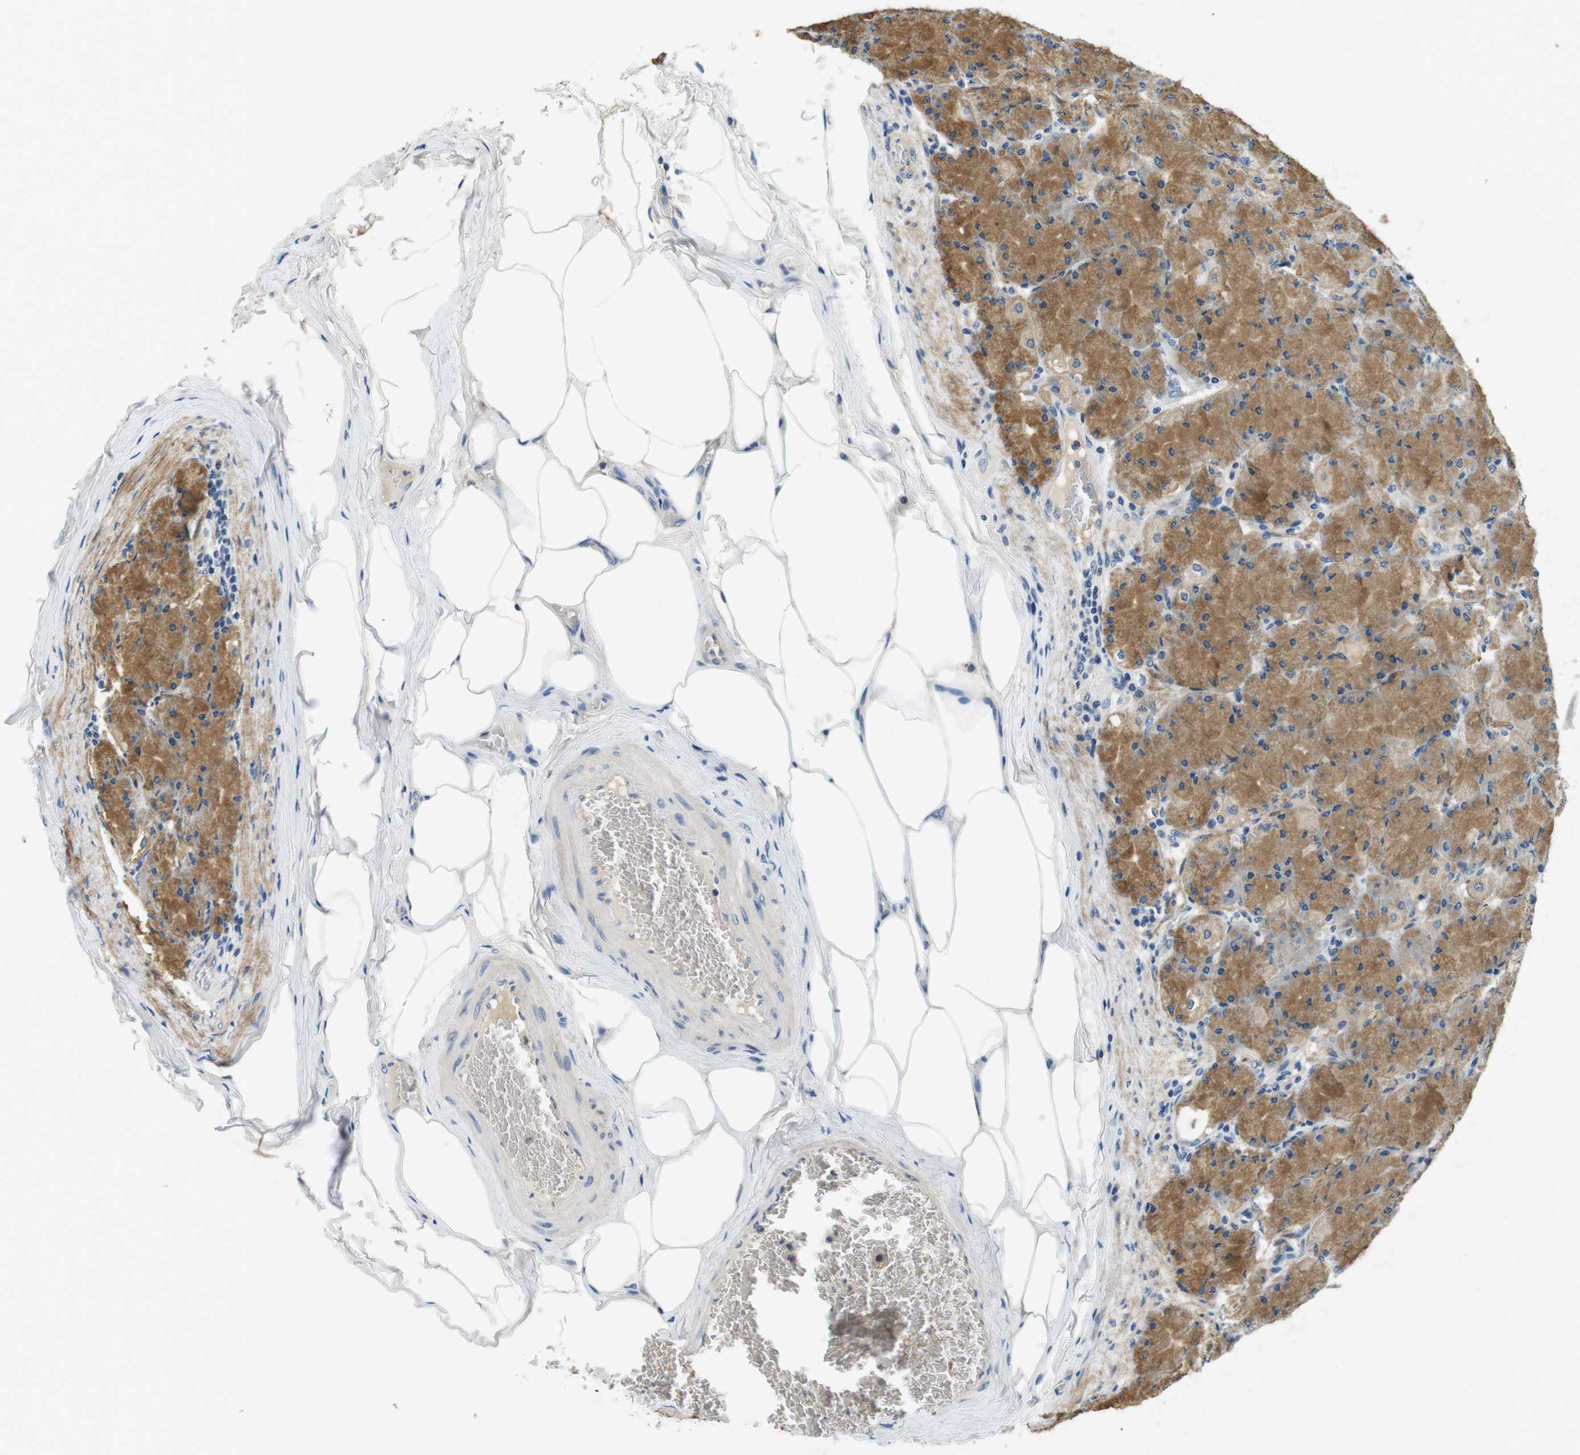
{"staining": {"intensity": "moderate", "quantity": ">75%", "location": "cytoplasmic/membranous"}, "tissue": "stomach", "cell_type": "Glandular cells", "image_type": "normal", "snomed": [{"axis": "morphology", "description": "Normal tissue, NOS"}, {"axis": "topography", "description": "Stomach, upper"}], "caption": "Moderate cytoplasmic/membranous protein expression is seen in approximately >75% of glandular cells in stomach.", "gene": "DTNA", "patient": {"sex": "female", "age": 56}}